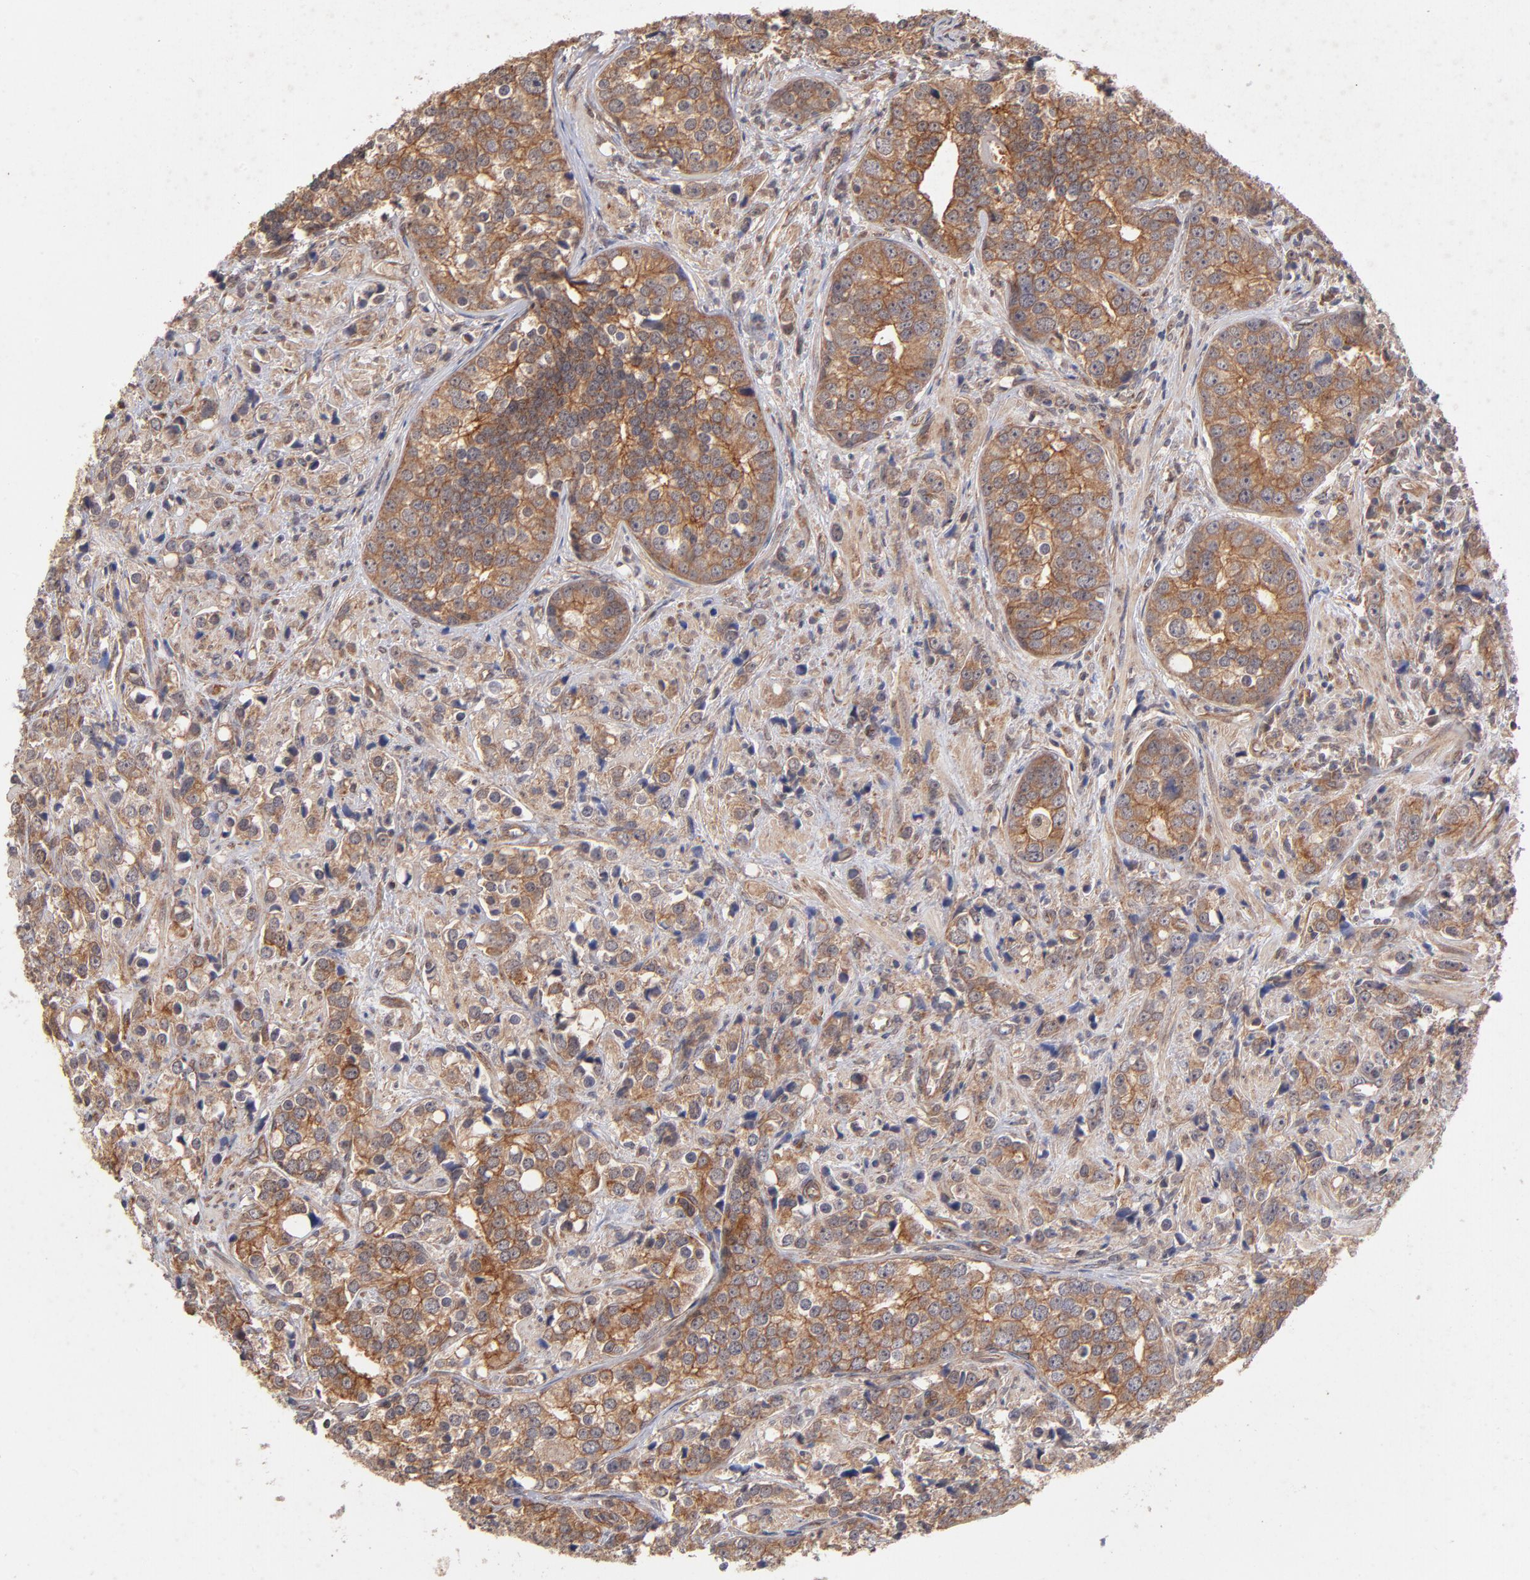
{"staining": {"intensity": "strong", "quantity": ">75%", "location": "cytoplasmic/membranous"}, "tissue": "prostate cancer", "cell_type": "Tumor cells", "image_type": "cancer", "snomed": [{"axis": "morphology", "description": "Adenocarcinoma, High grade"}, {"axis": "topography", "description": "Prostate"}], "caption": "Immunohistochemical staining of human prostate cancer (adenocarcinoma (high-grade)) displays high levels of strong cytoplasmic/membranous protein staining in approximately >75% of tumor cells. The staining is performed using DAB (3,3'-diaminobenzidine) brown chromogen to label protein expression. The nuclei are counter-stained blue using hematoxylin.", "gene": "STAP2", "patient": {"sex": "male", "age": 71}}